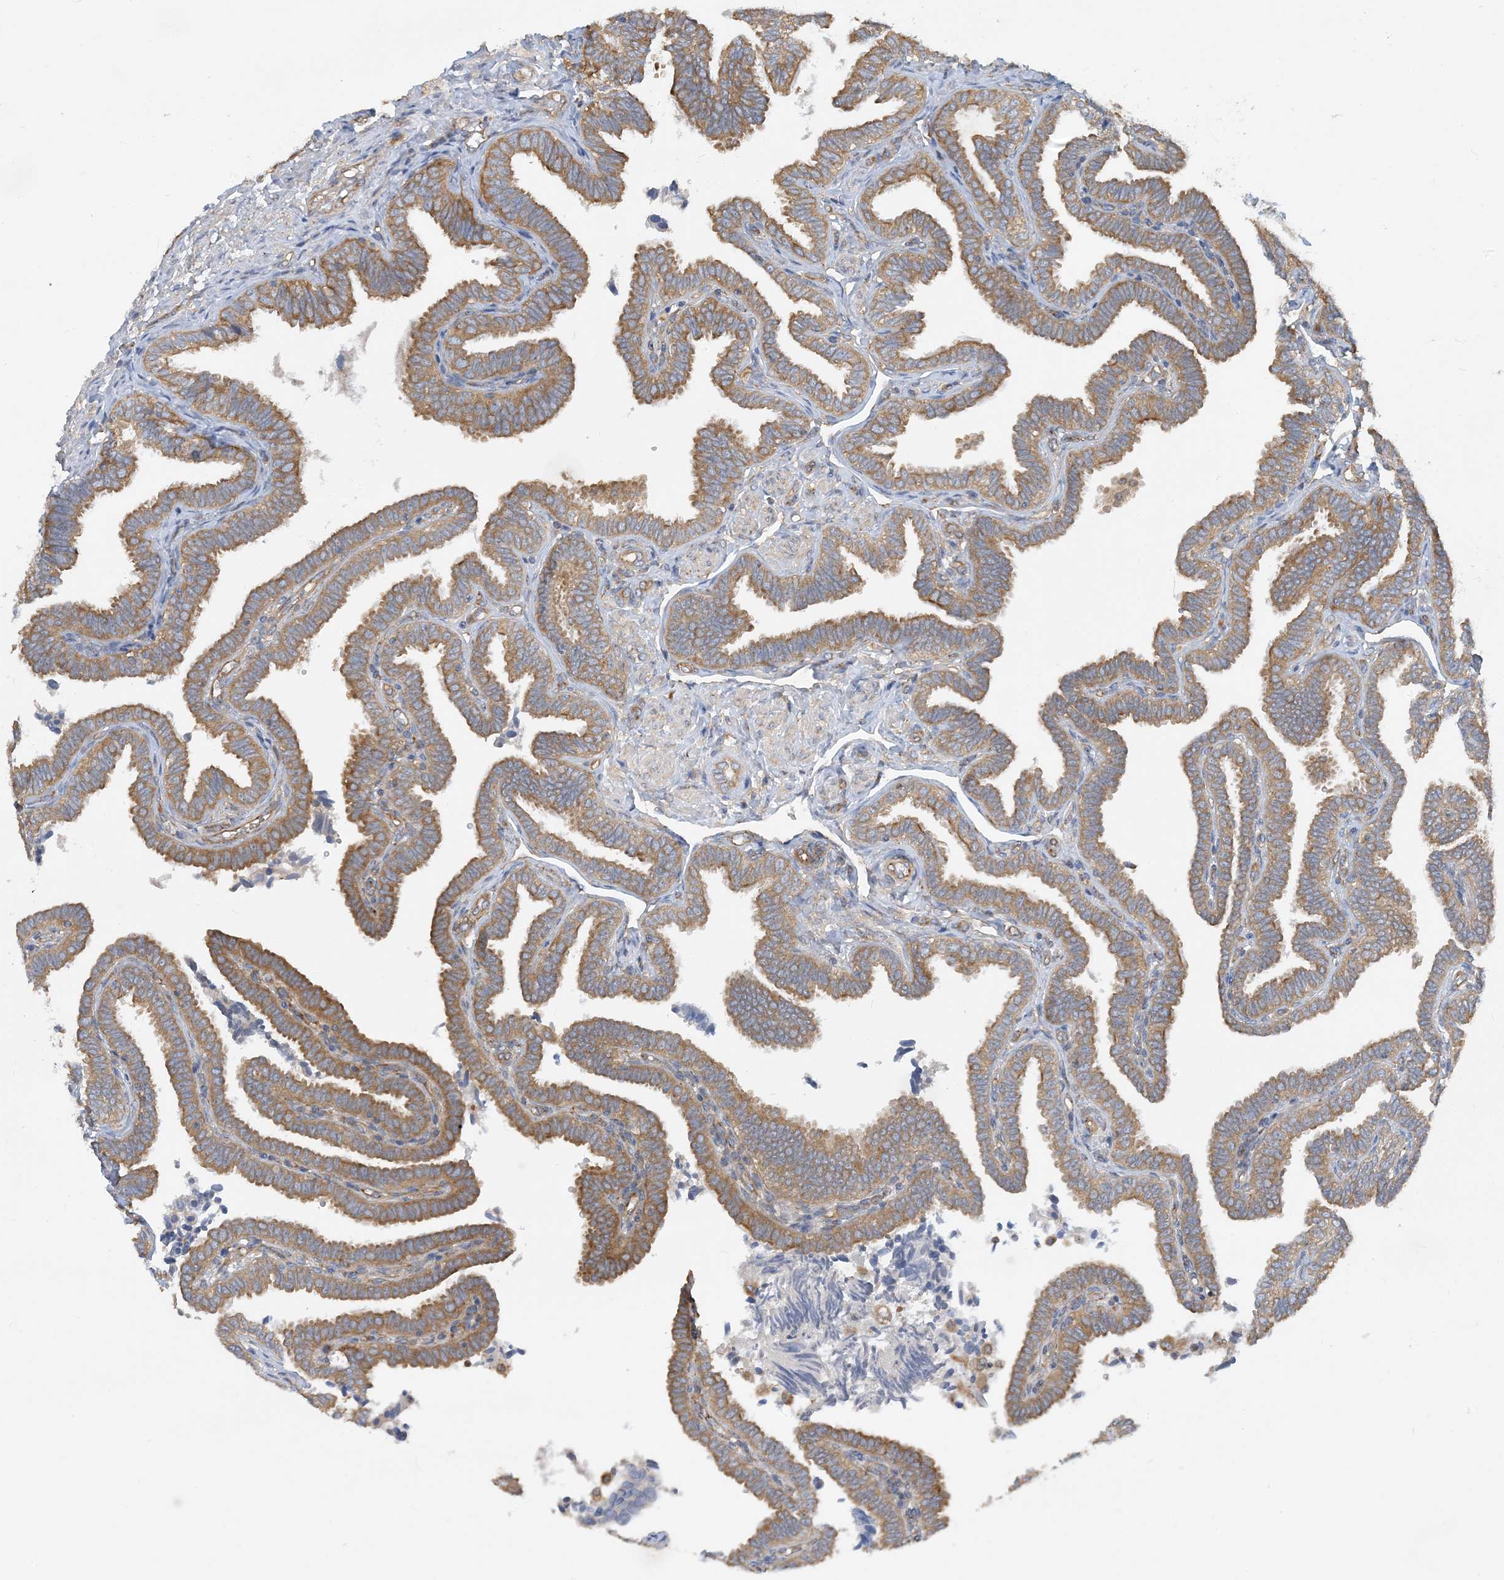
{"staining": {"intensity": "moderate", "quantity": ">75%", "location": "cytoplasmic/membranous"}, "tissue": "fallopian tube", "cell_type": "Glandular cells", "image_type": "normal", "snomed": [{"axis": "morphology", "description": "Normal tissue, NOS"}, {"axis": "topography", "description": "Fallopian tube"}], "caption": "Glandular cells demonstrate medium levels of moderate cytoplasmic/membranous positivity in approximately >75% of cells in benign human fallopian tube.", "gene": "SIDT1", "patient": {"sex": "female", "age": 39}}